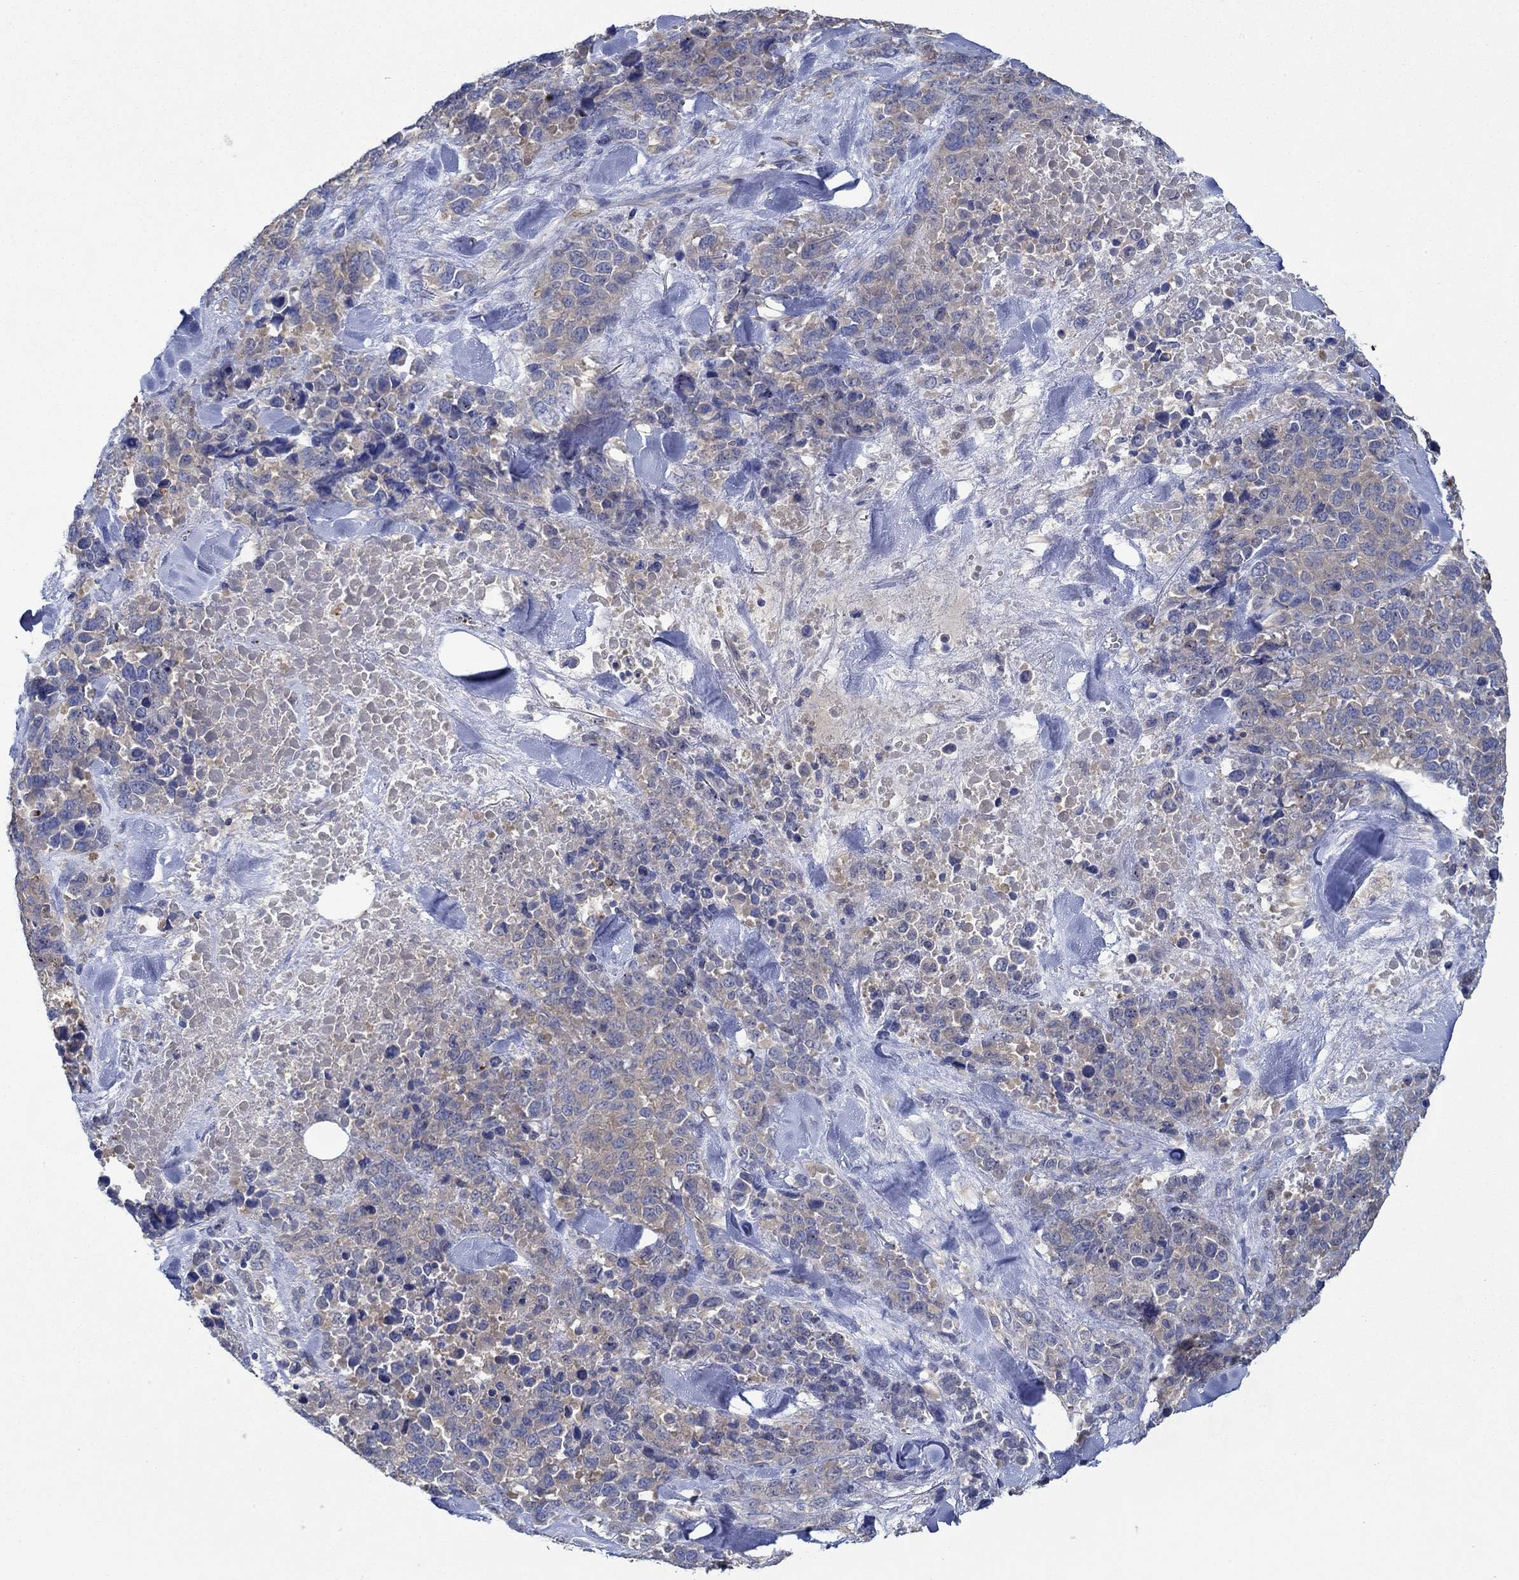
{"staining": {"intensity": "moderate", "quantity": "<25%", "location": "cytoplasmic/membranous"}, "tissue": "melanoma", "cell_type": "Tumor cells", "image_type": "cancer", "snomed": [{"axis": "morphology", "description": "Malignant melanoma, Metastatic site"}, {"axis": "topography", "description": "Skin"}], "caption": "IHC (DAB) staining of melanoma displays moderate cytoplasmic/membranous protein positivity in about <25% of tumor cells.", "gene": "SLC27A3", "patient": {"sex": "male", "age": 84}}